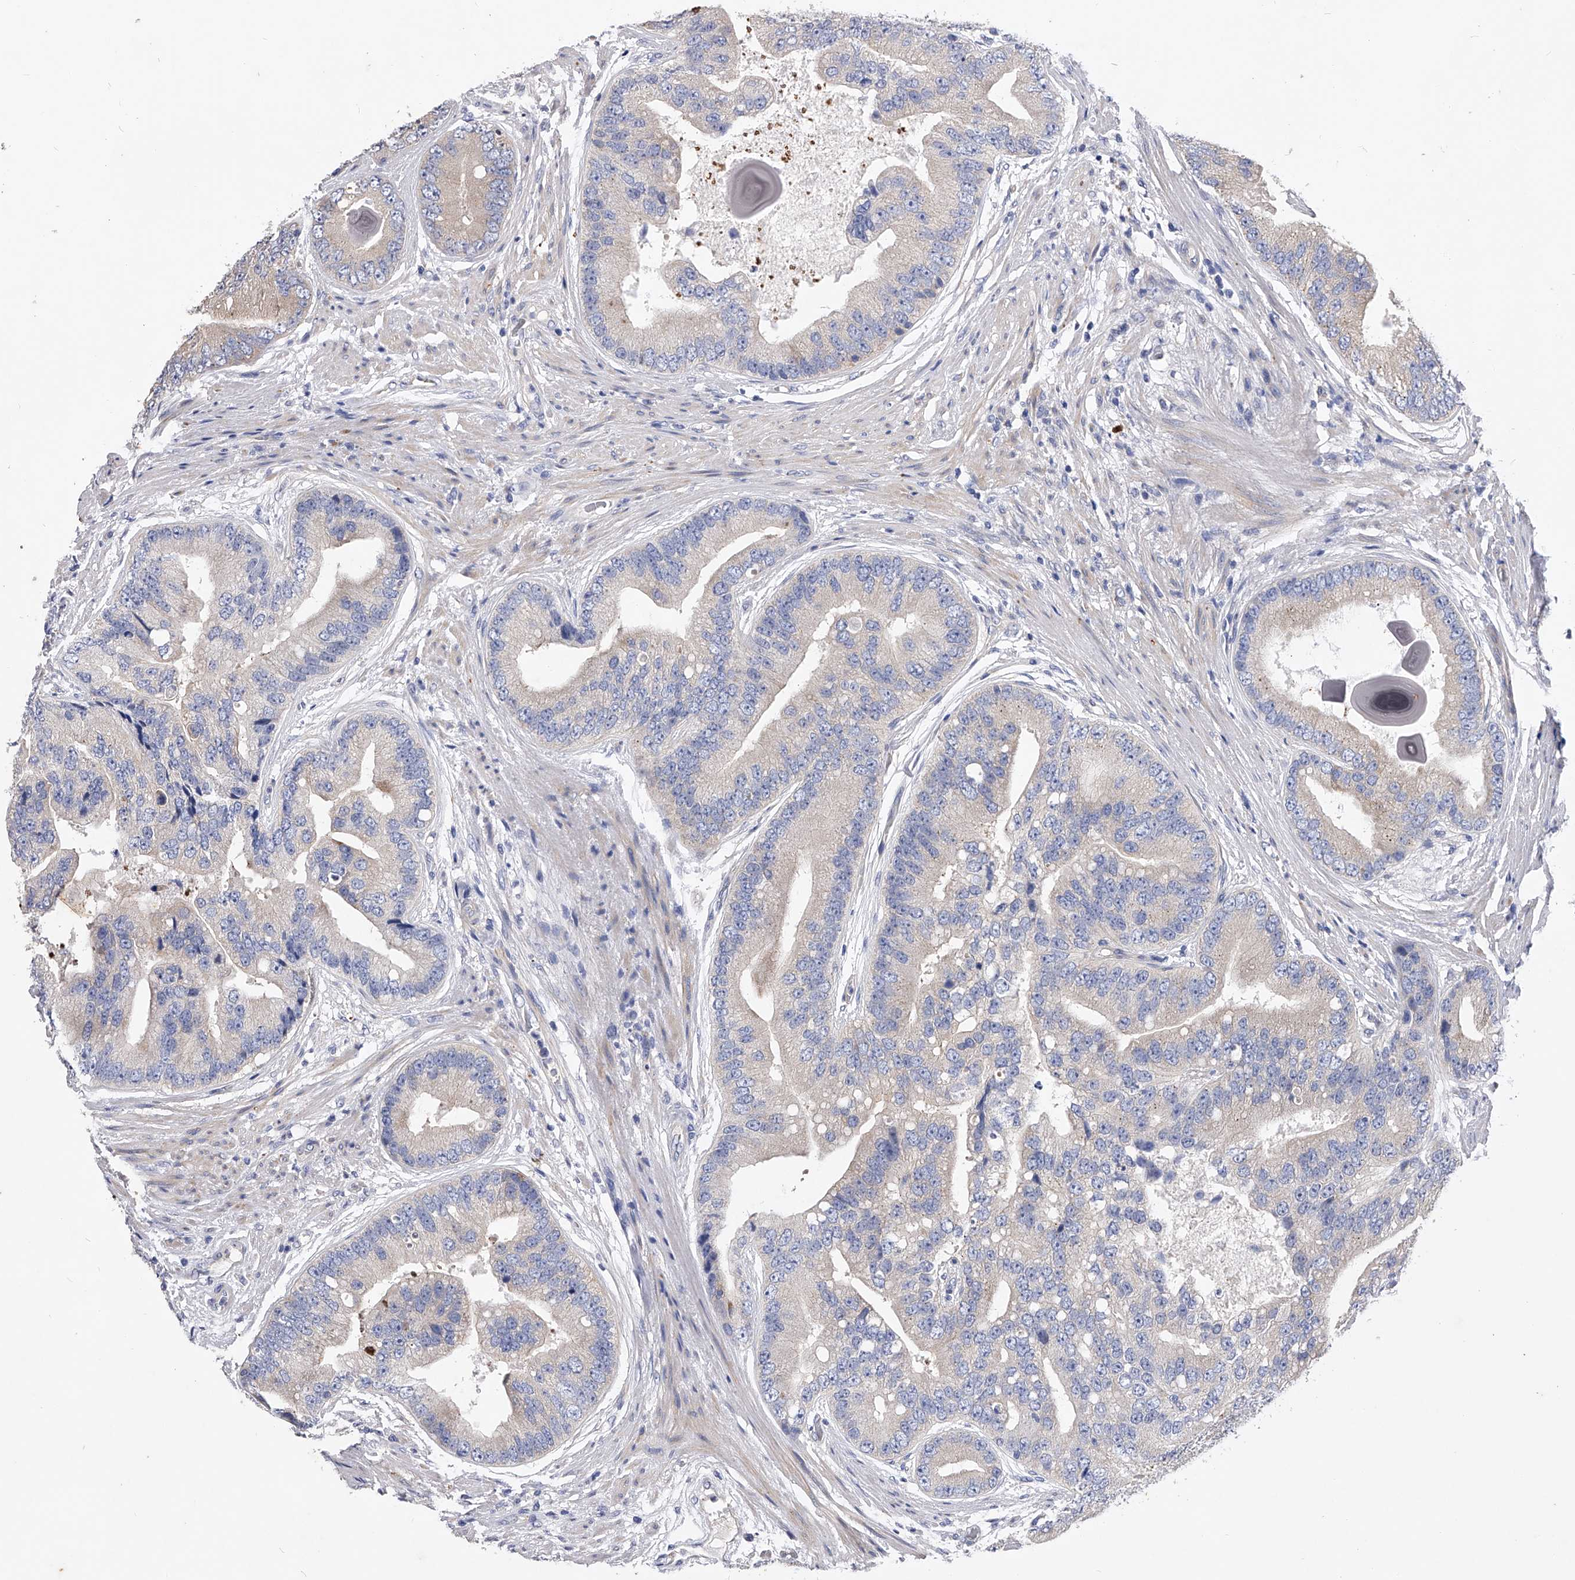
{"staining": {"intensity": "negative", "quantity": "none", "location": "none"}, "tissue": "prostate cancer", "cell_type": "Tumor cells", "image_type": "cancer", "snomed": [{"axis": "morphology", "description": "Adenocarcinoma, High grade"}, {"axis": "topography", "description": "Prostate"}], "caption": "Immunohistochemical staining of prostate cancer (high-grade adenocarcinoma) exhibits no significant expression in tumor cells.", "gene": "PPP5C", "patient": {"sex": "male", "age": 70}}